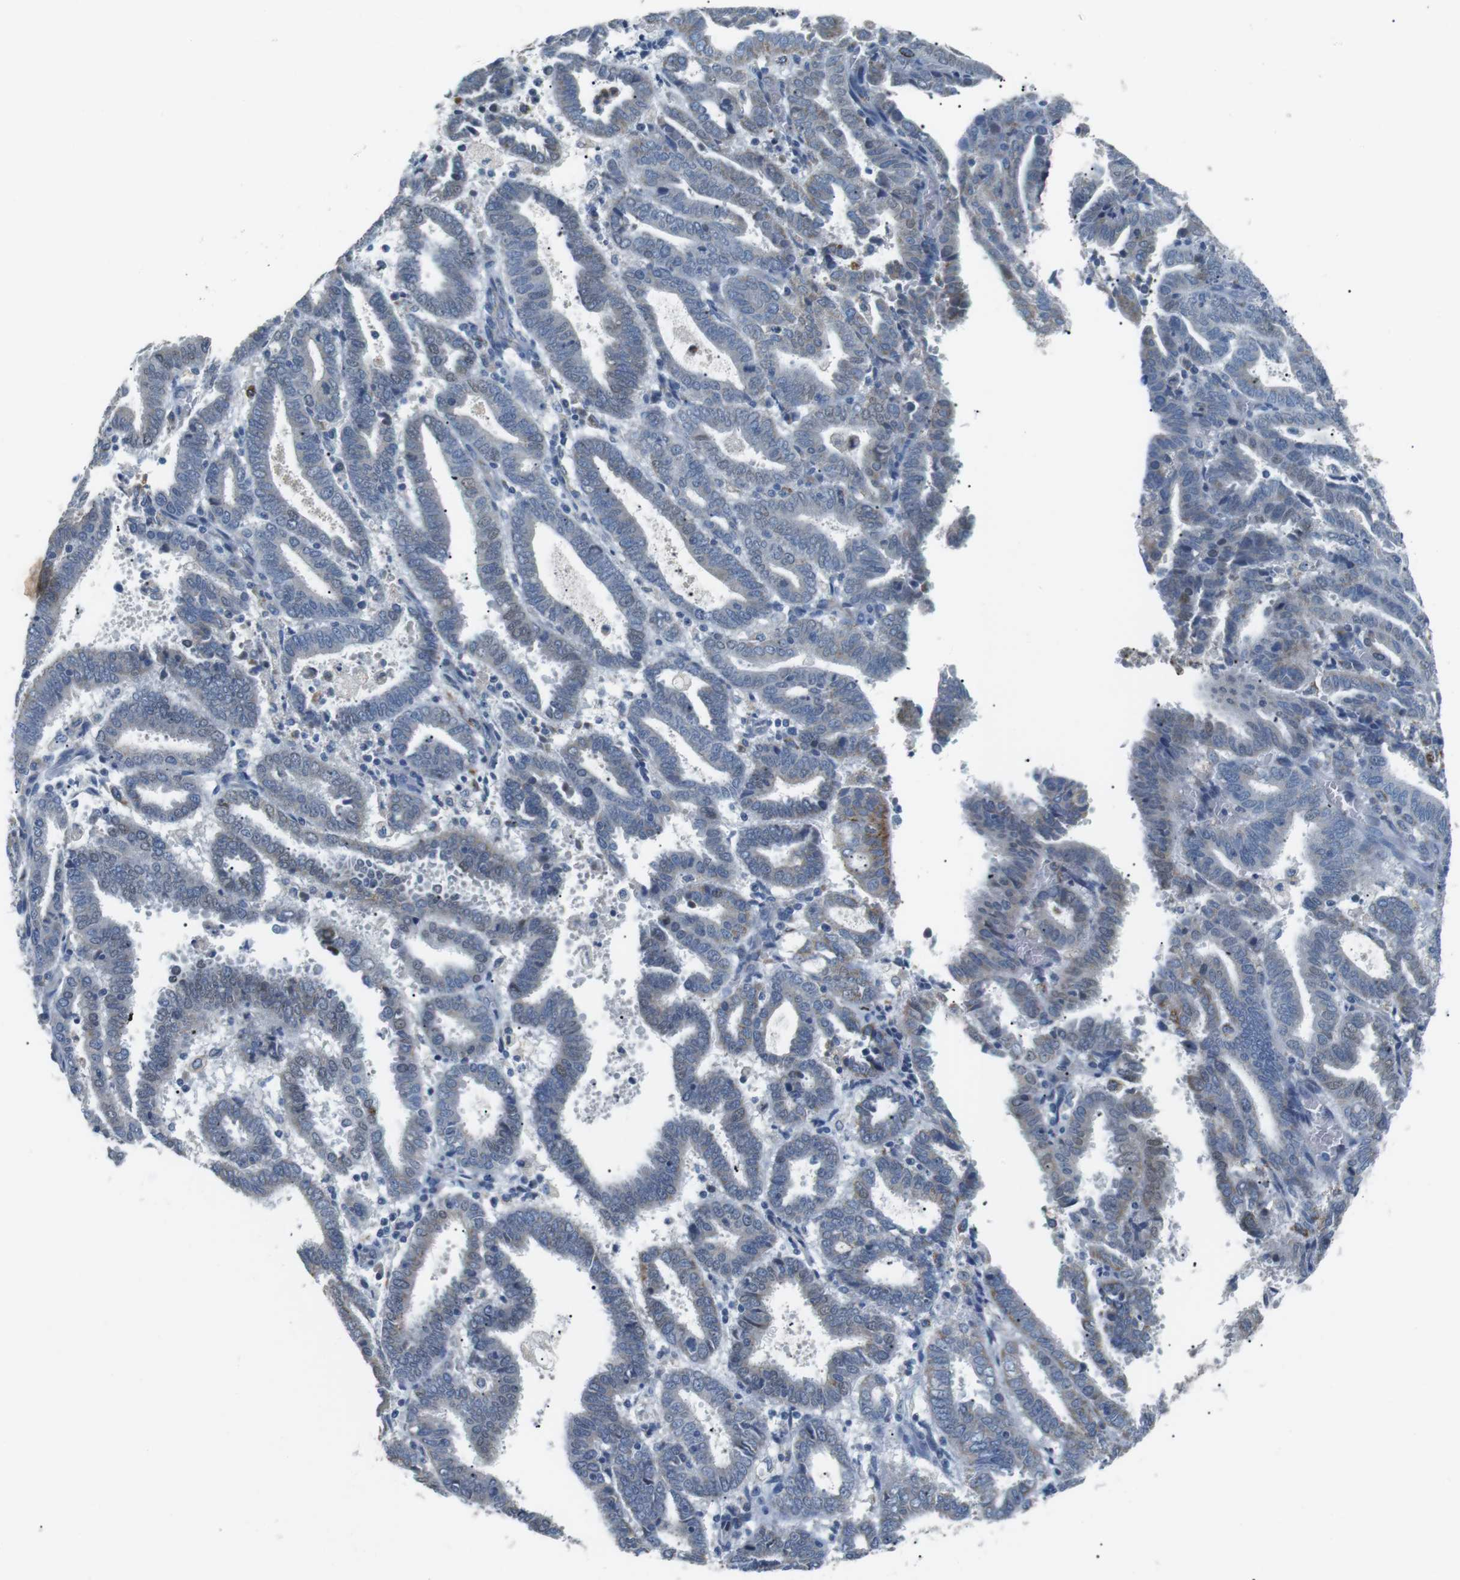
{"staining": {"intensity": "moderate", "quantity": "<25%", "location": "cytoplasmic/membranous,nuclear"}, "tissue": "endometrial cancer", "cell_type": "Tumor cells", "image_type": "cancer", "snomed": [{"axis": "morphology", "description": "Adenocarcinoma, NOS"}, {"axis": "topography", "description": "Uterus"}], "caption": "A histopathology image showing moderate cytoplasmic/membranous and nuclear expression in approximately <25% of tumor cells in adenocarcinoma (endometrial), as visualized by brown immunohistochemical staining.", "gene": "CD300E", "patient": {"sex": "female", "age": 83}}